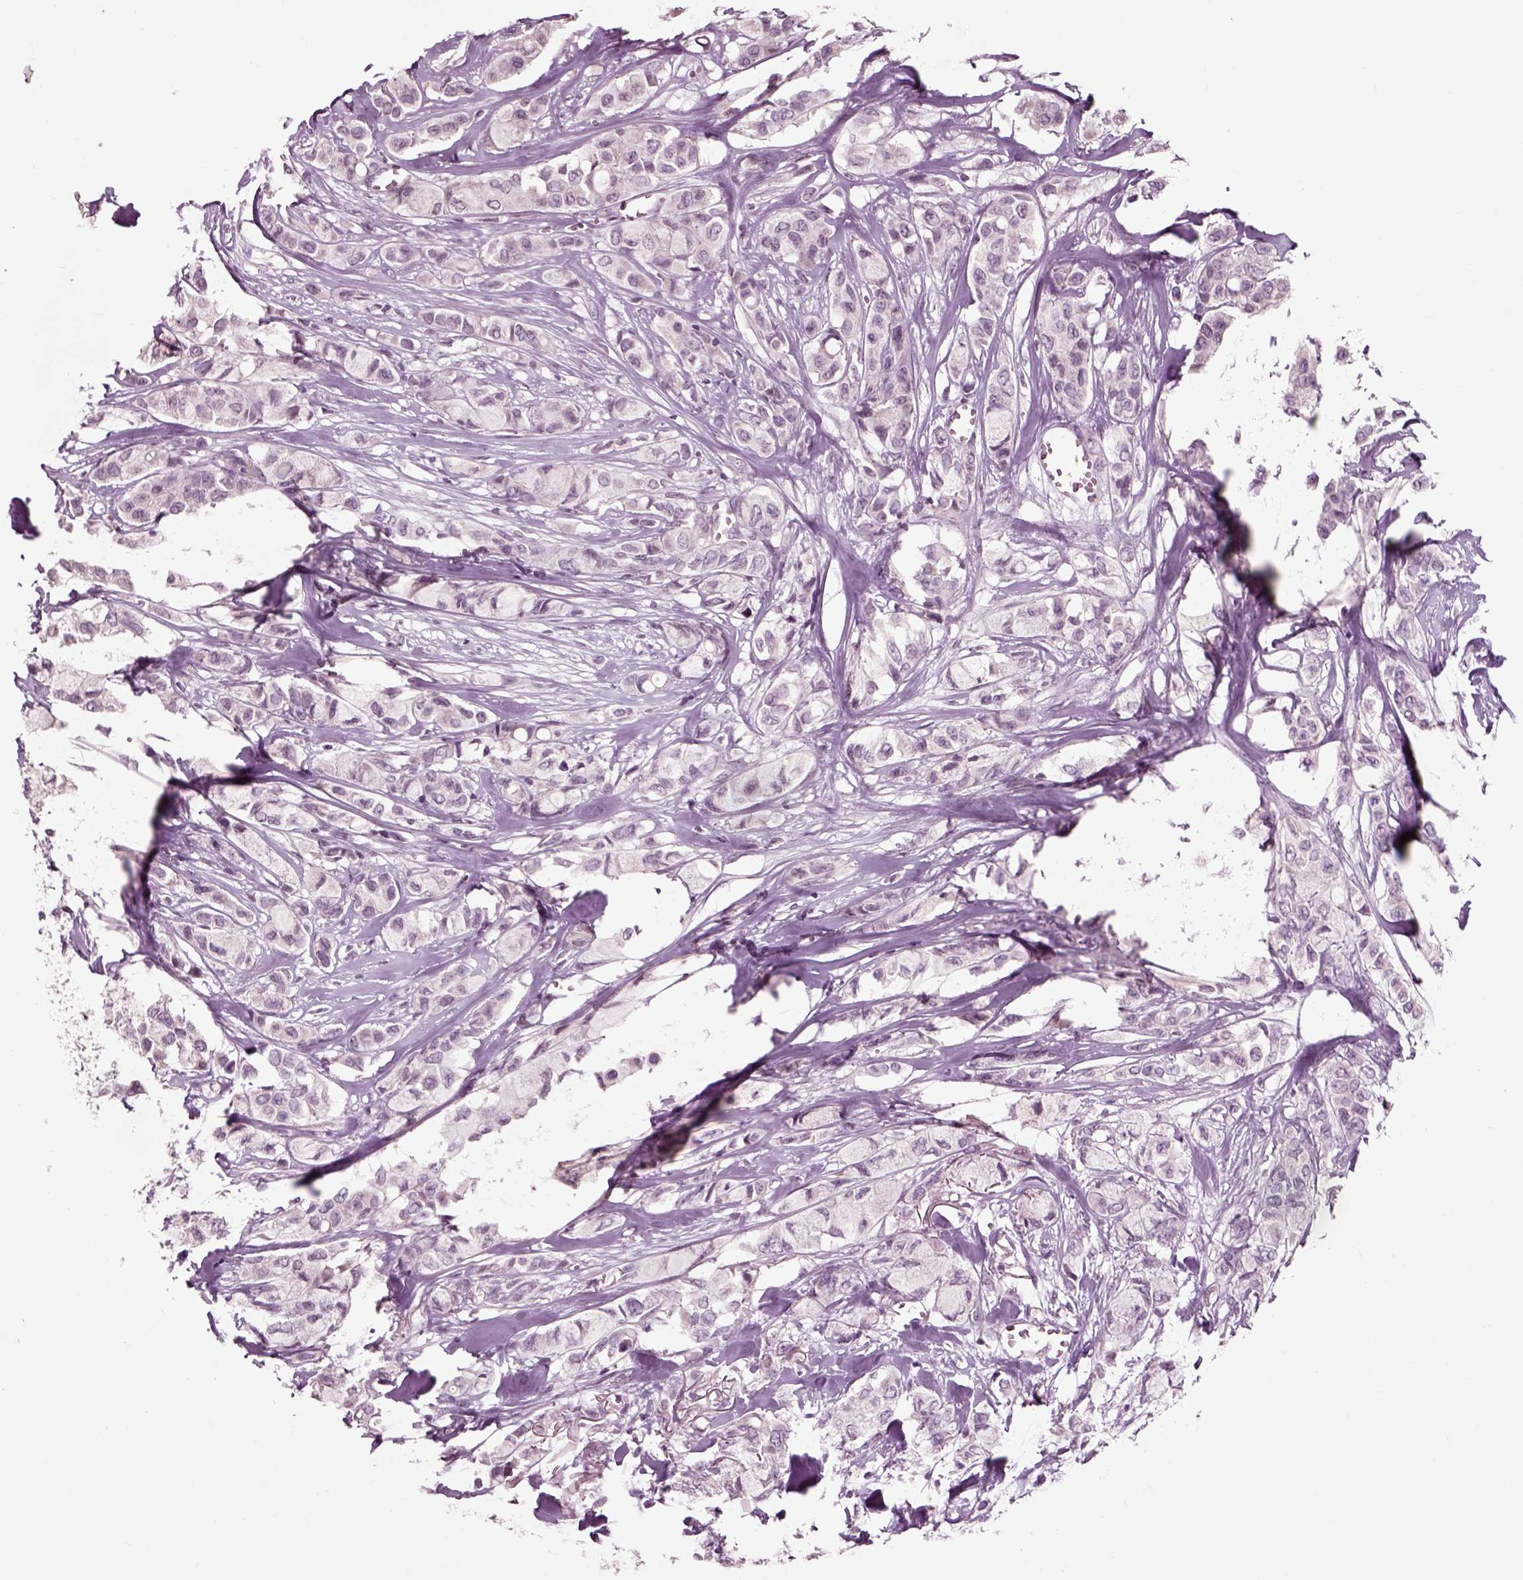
{"staining": {"intensity": "negative", "quantity": "none", "location": "none"}, "tissue": "breast cancer", "cell_type": "Tumor cells", "image_type": "cancer", "snomed": [{"axis": "morphology", "description": "Duct carcinoma"}, {"axis": "topography", "description": "Breast"}], "caption": "Immunohistochemical staining of human breast invasive ductal carcinoma demonstrates no significant positivity in tumor cells. Nuclei are stained in blue.", "gene": "CHGB", "patient": {"sex": "female", "age": 85}}